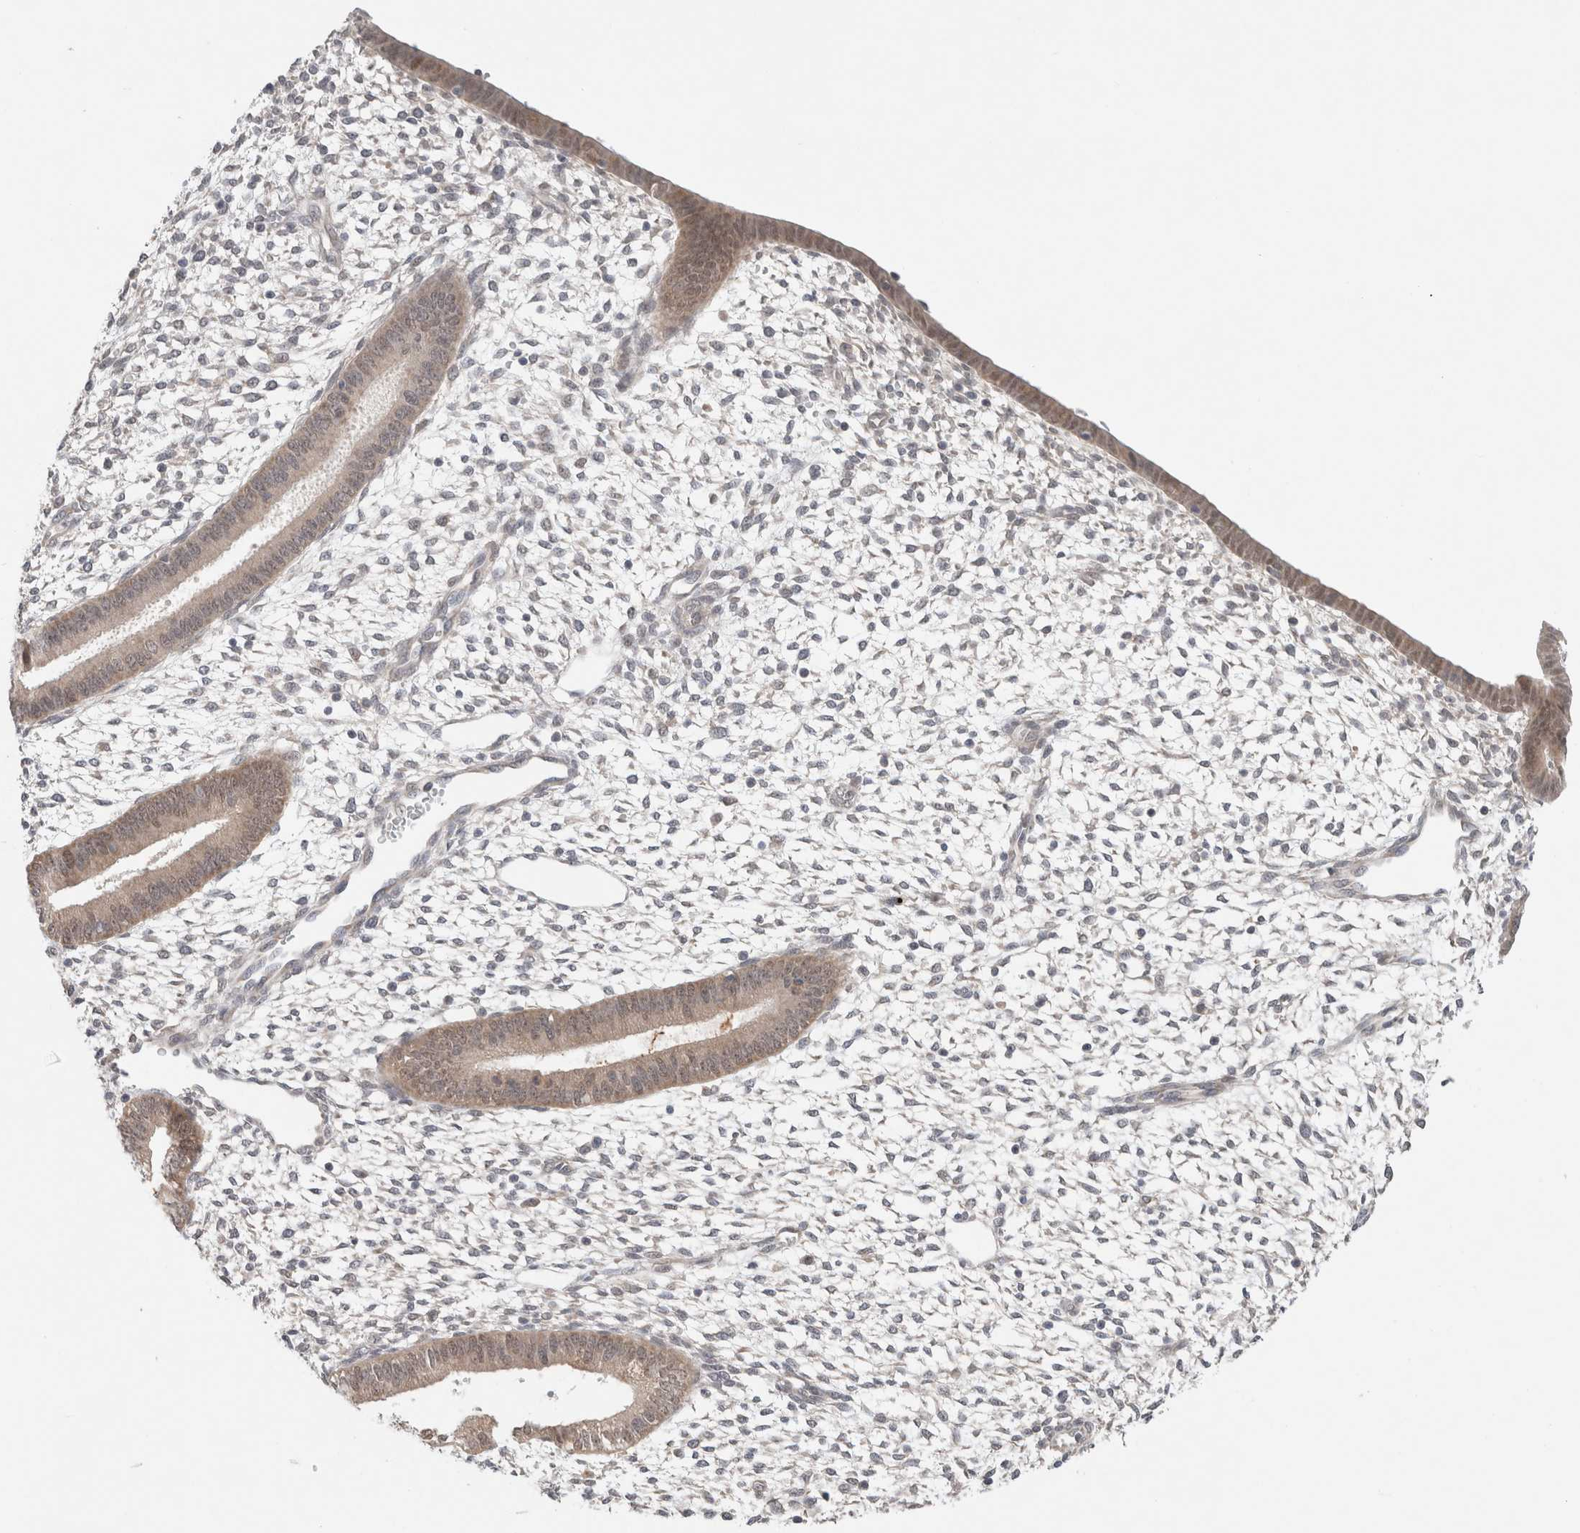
{"staining": {"intensity": "negative", "quantity": "none", "location": "none"}, "tissue": "endometrium", "cell_type": "Cells in endometrial stroma", "image_type": "normal", "snomed": [{"axis": "morphology", "description": "Normal tissue, NOS"}, {"axis": "topography", "description": "Endometrium"}], "caption": "A micrograph of human endometrium is negative for staining in cells in endometrial stroma. (DAB immunohistochemistry (IHC), high magnification).", "gene": "ERI3", "patient": {"sex": "female", "age": 46}}